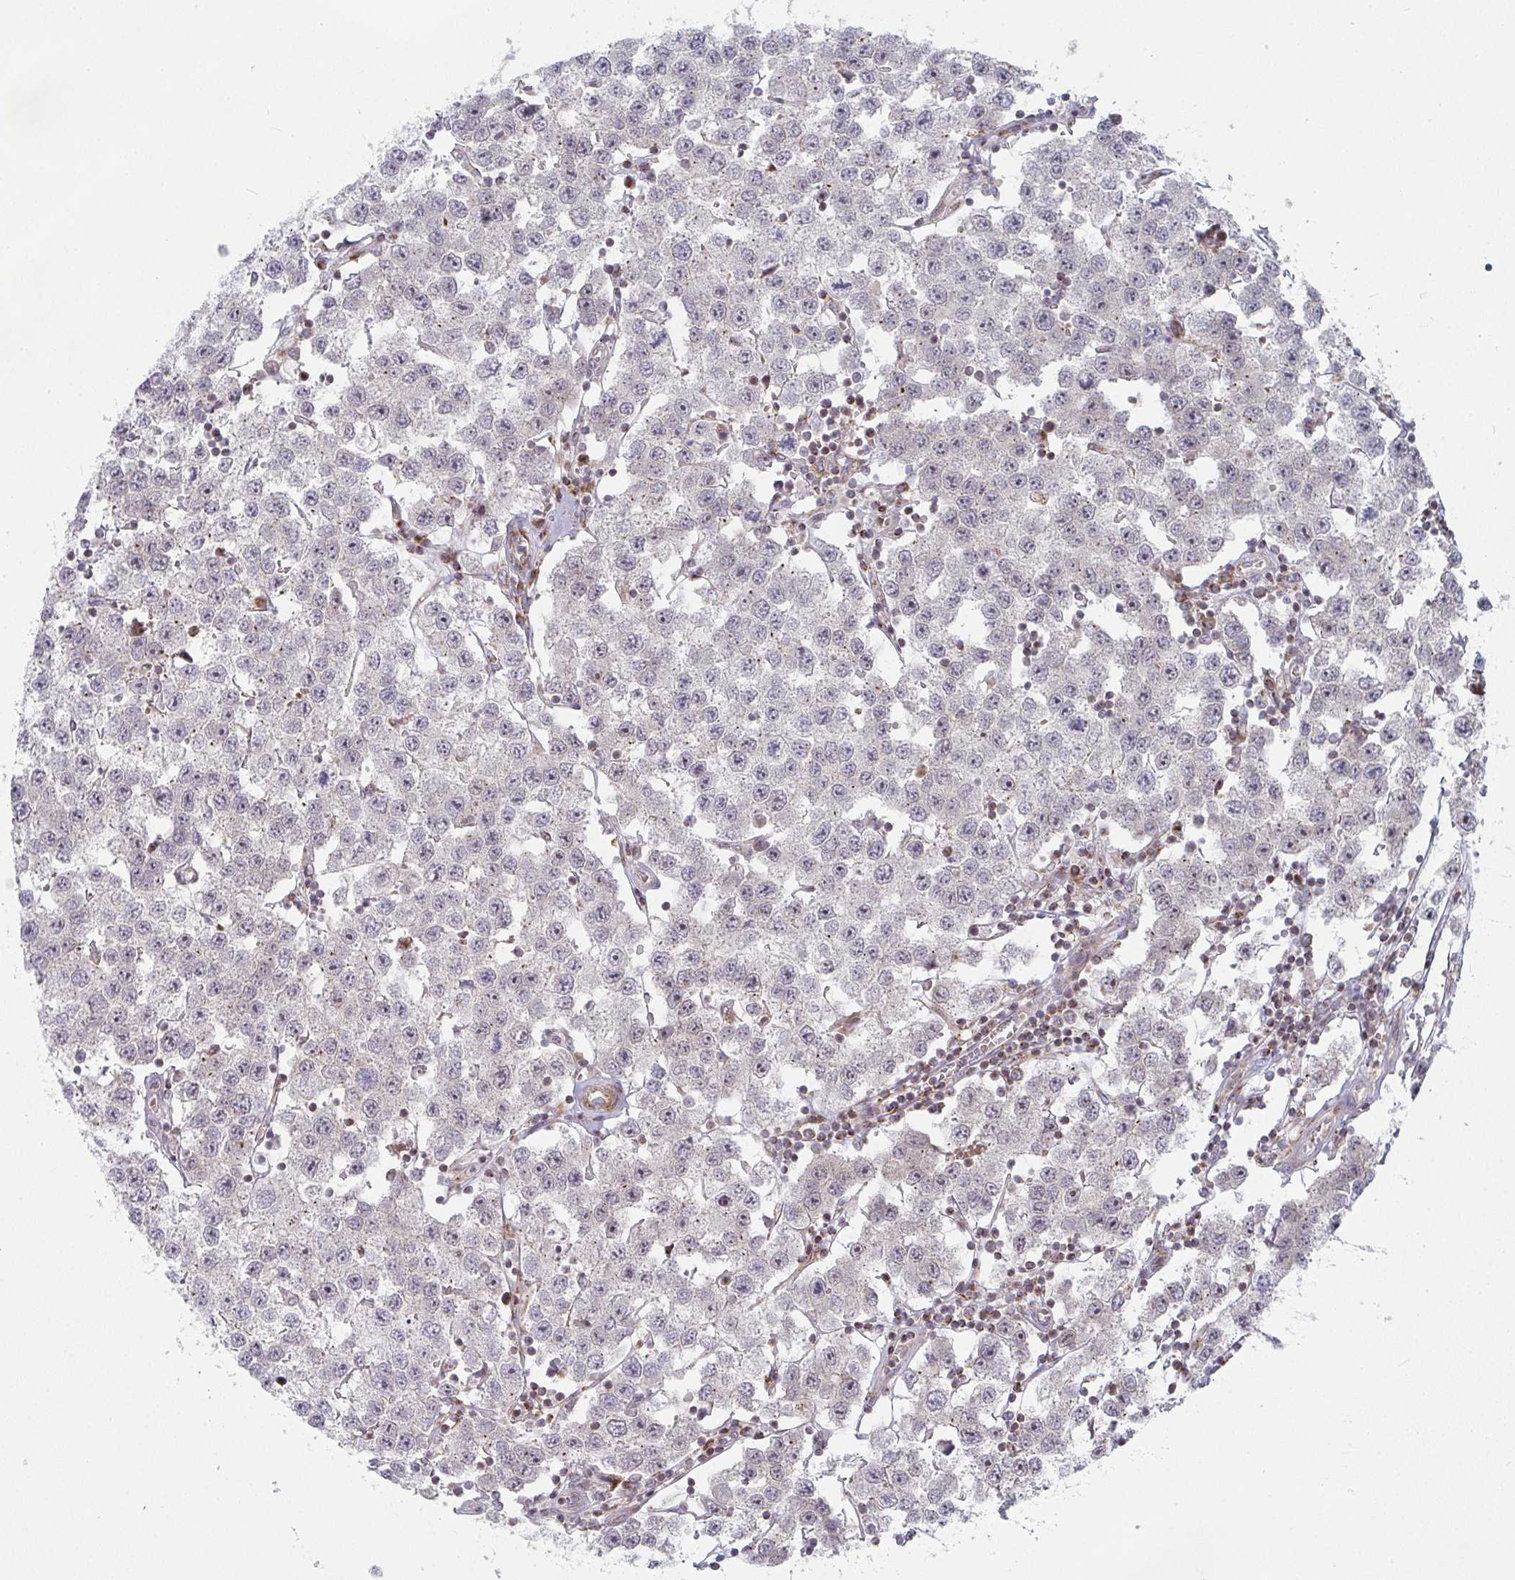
{"staining": {"intensity": "negative", "quantity": "none", "location": "none"}, "tissue": "testis cancer", "cell_type": "Tumor cells", "image_type": "cancer", "snomed": [{"axis": "morphology", "description": "Seminoma, NOS"}, {"axis": "topography", "description": "Testis"}], "caption": "The photomicrograph reveals no significant positivity in tumor cells of seminoma (testis).", "gene": "PRKCH", "patient": {"sex": "male", "age": 34}}